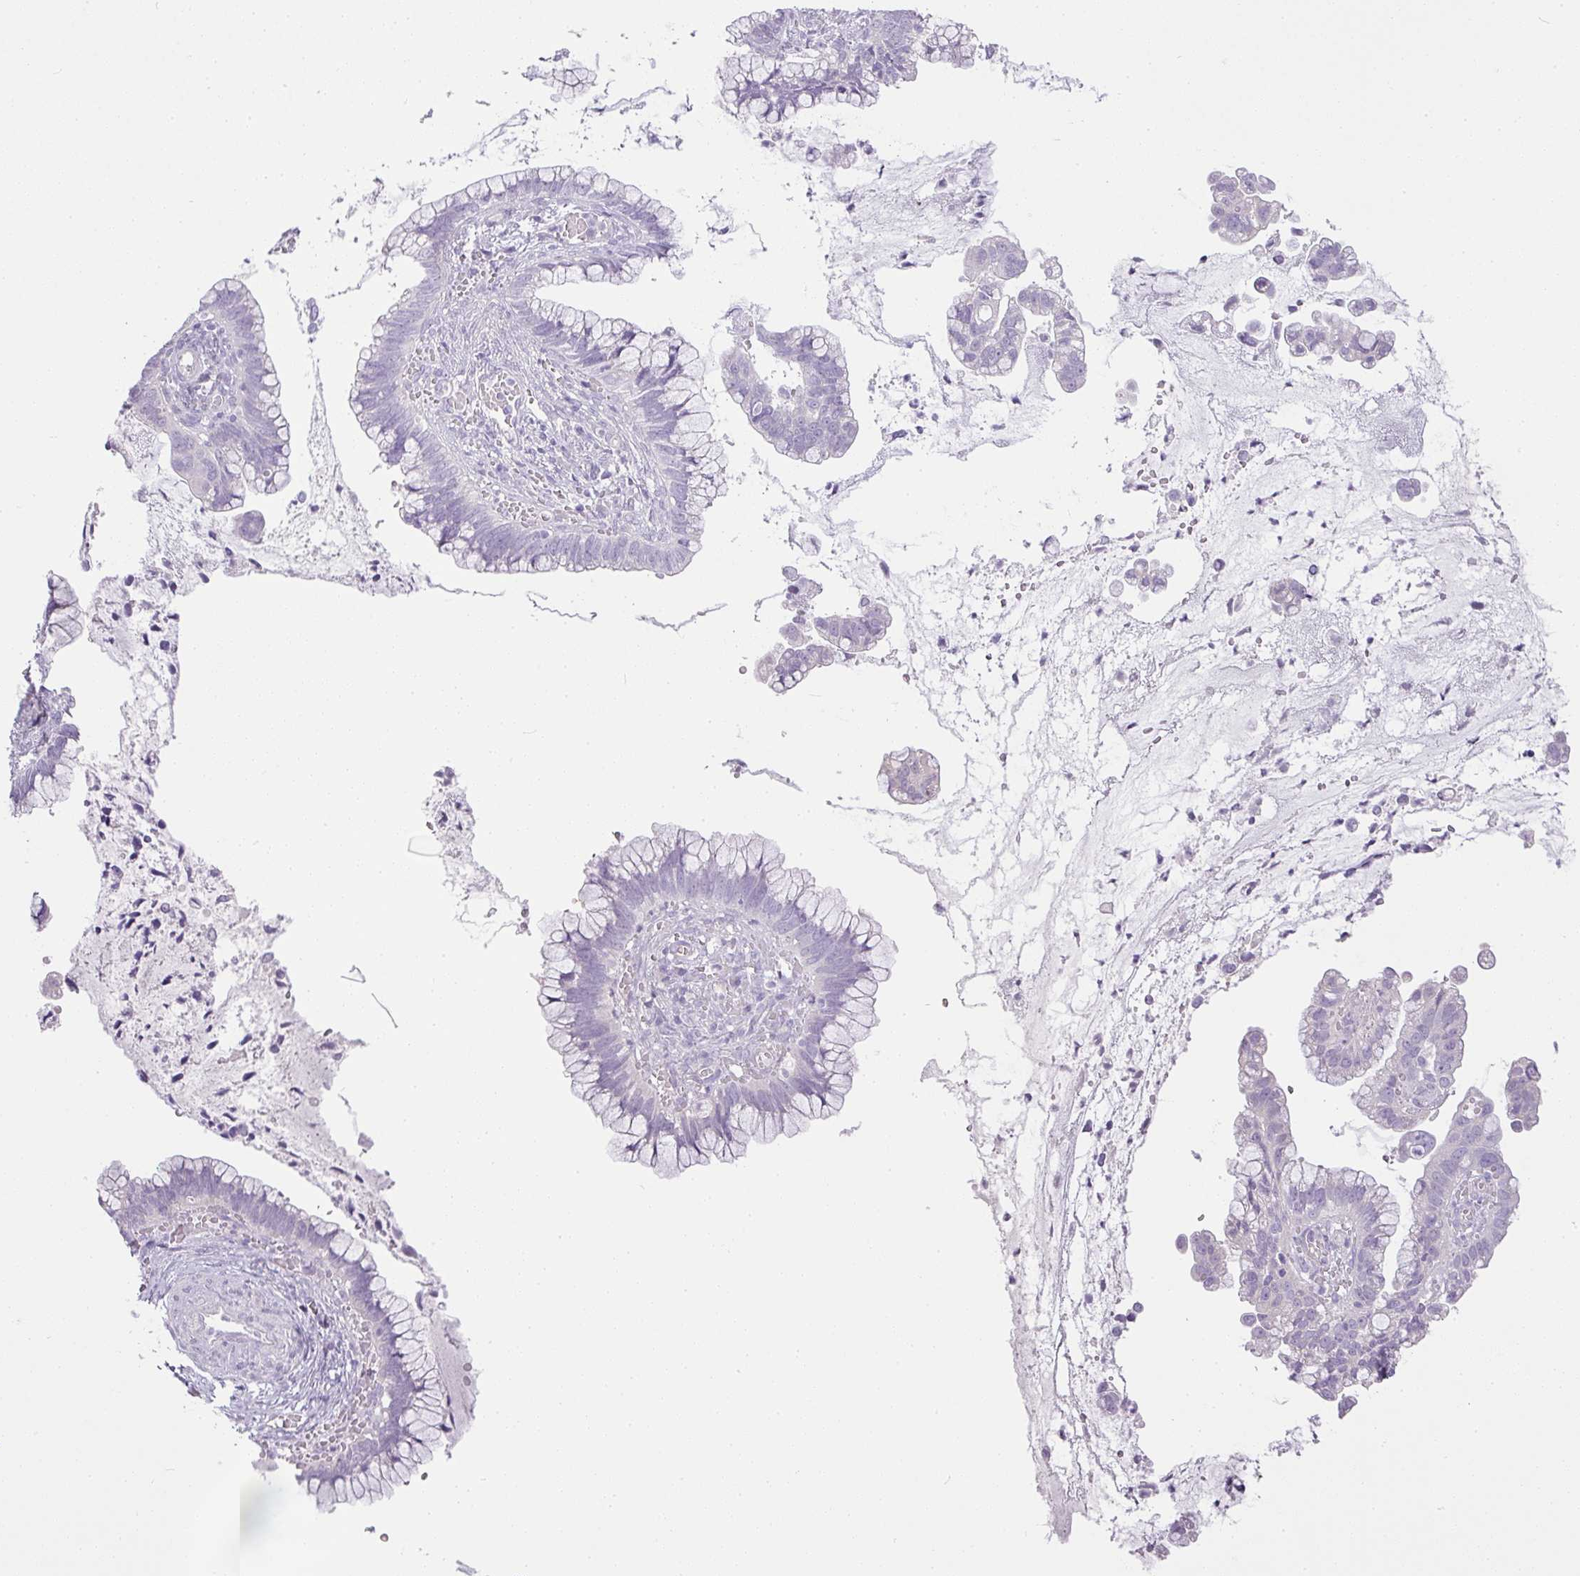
{"staining": {"intensity": "negative", "quantity": "none", "location": "none"}, "tissue": "cervical cancer", "cell_type": "Tumor cells", "image_type": "cancer", "snomed": [{"axis": "morphology", "description": "Adenocarcinoma, NOS"}, {"axis": "topography", "description": "Cervix"}], "caption": "Immunohistochemistry (IHC) micrograph of cervical cancer stained for a protein (brown), which demonstrates no staining in tumor cells.", "gene": "RAX2", "patient": {"sex": "female", "age": 44}}